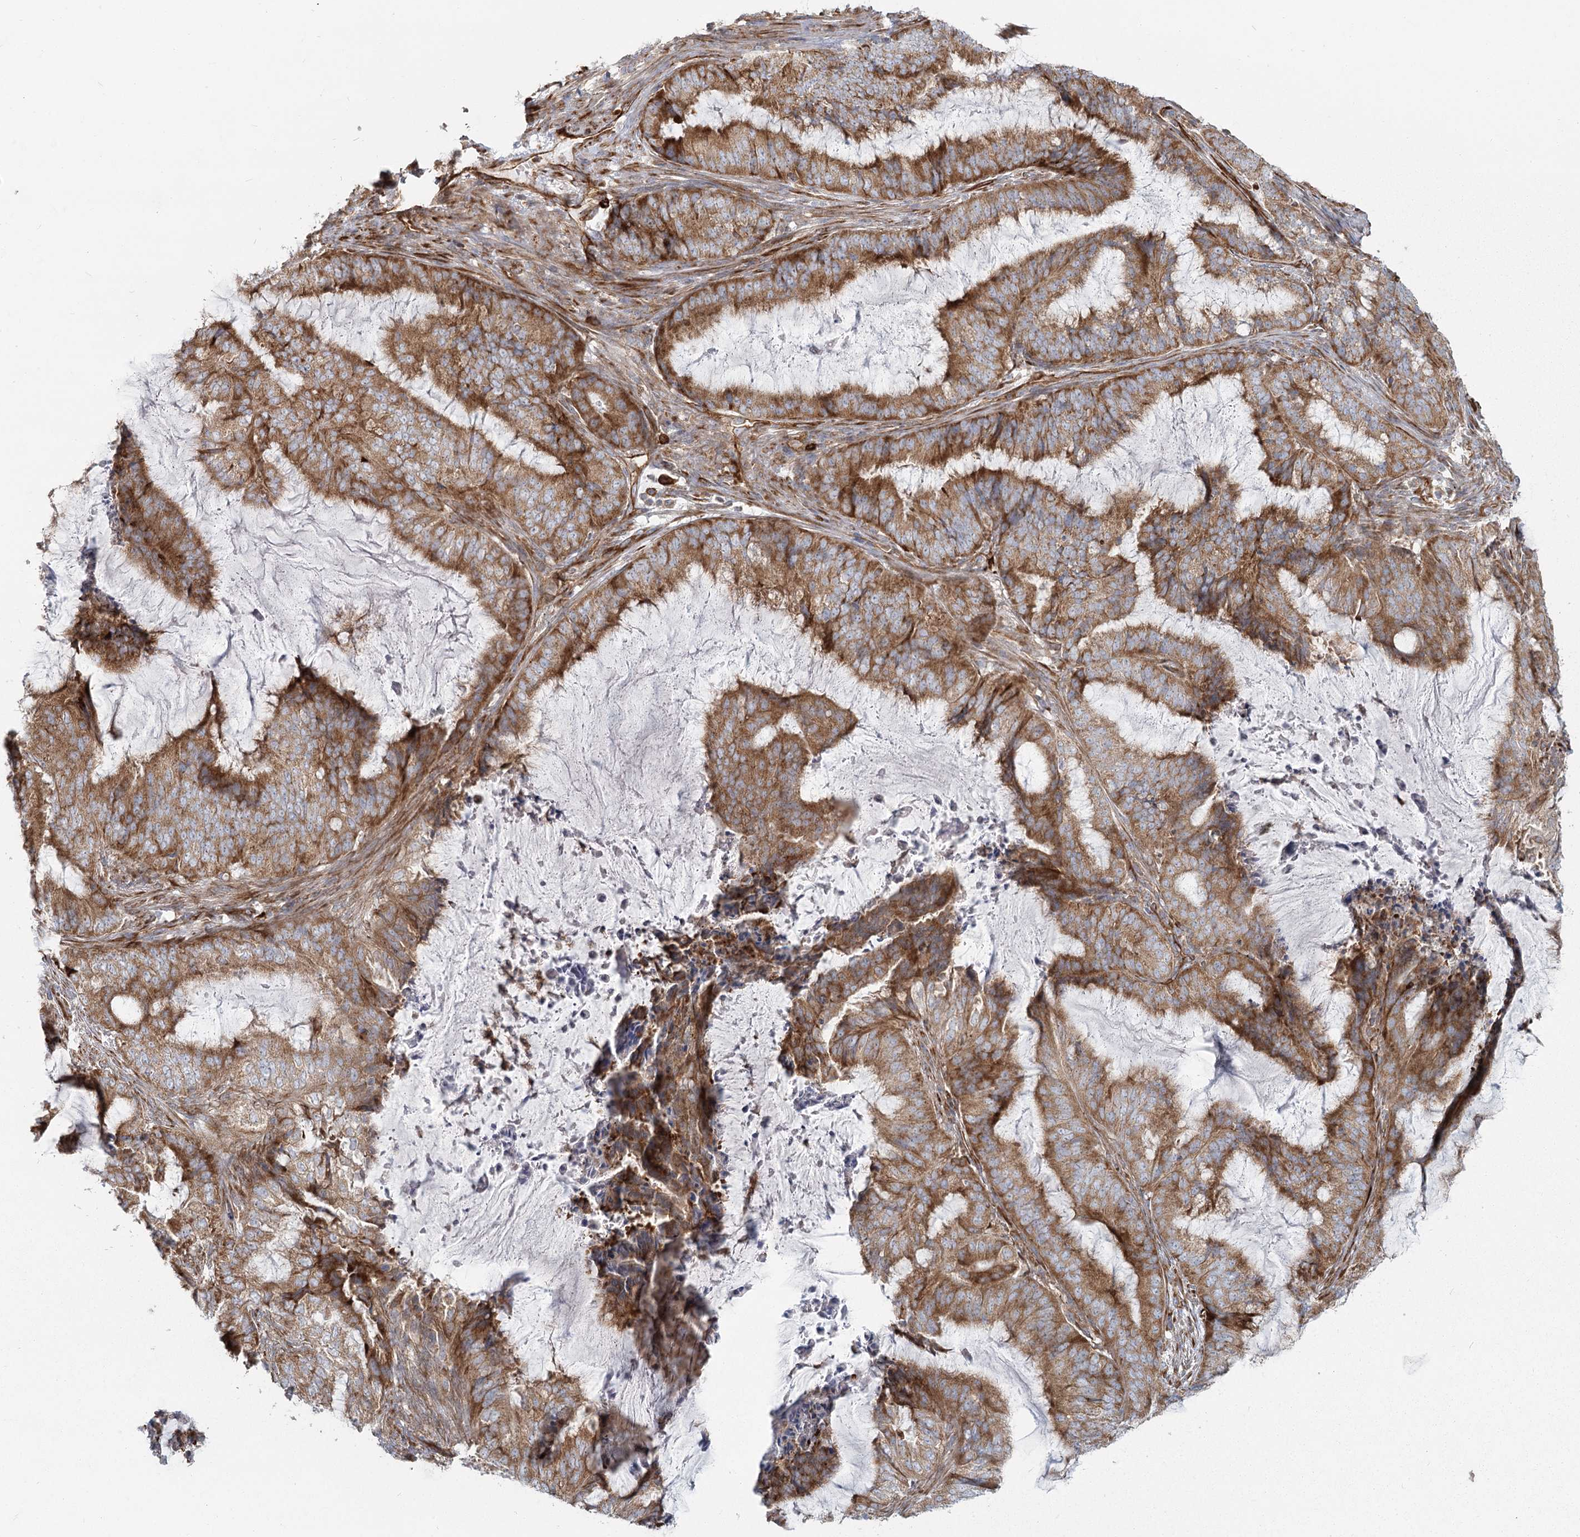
{"staining": {"intensity": "moderate", "quantity": ">75%", "location": "cytoplasmic/membranous"}, "tissue": "endometrial cancer", "cell_type": "Tumor cells", "image_type": "cancer", "snomed": [{"axis": "morphology", "description": "Adenocarcinoma, NOS"}, {"axis": "topography", "description": "Endometrium"}], "caption": "Moderate cytoplasmic/membranous staining is present in approximately >75% of tumor cells in endometrial cancer (adenocarcinoma).", "gene": "HARS2", "patient": {"sex": "female", "age": 51}}